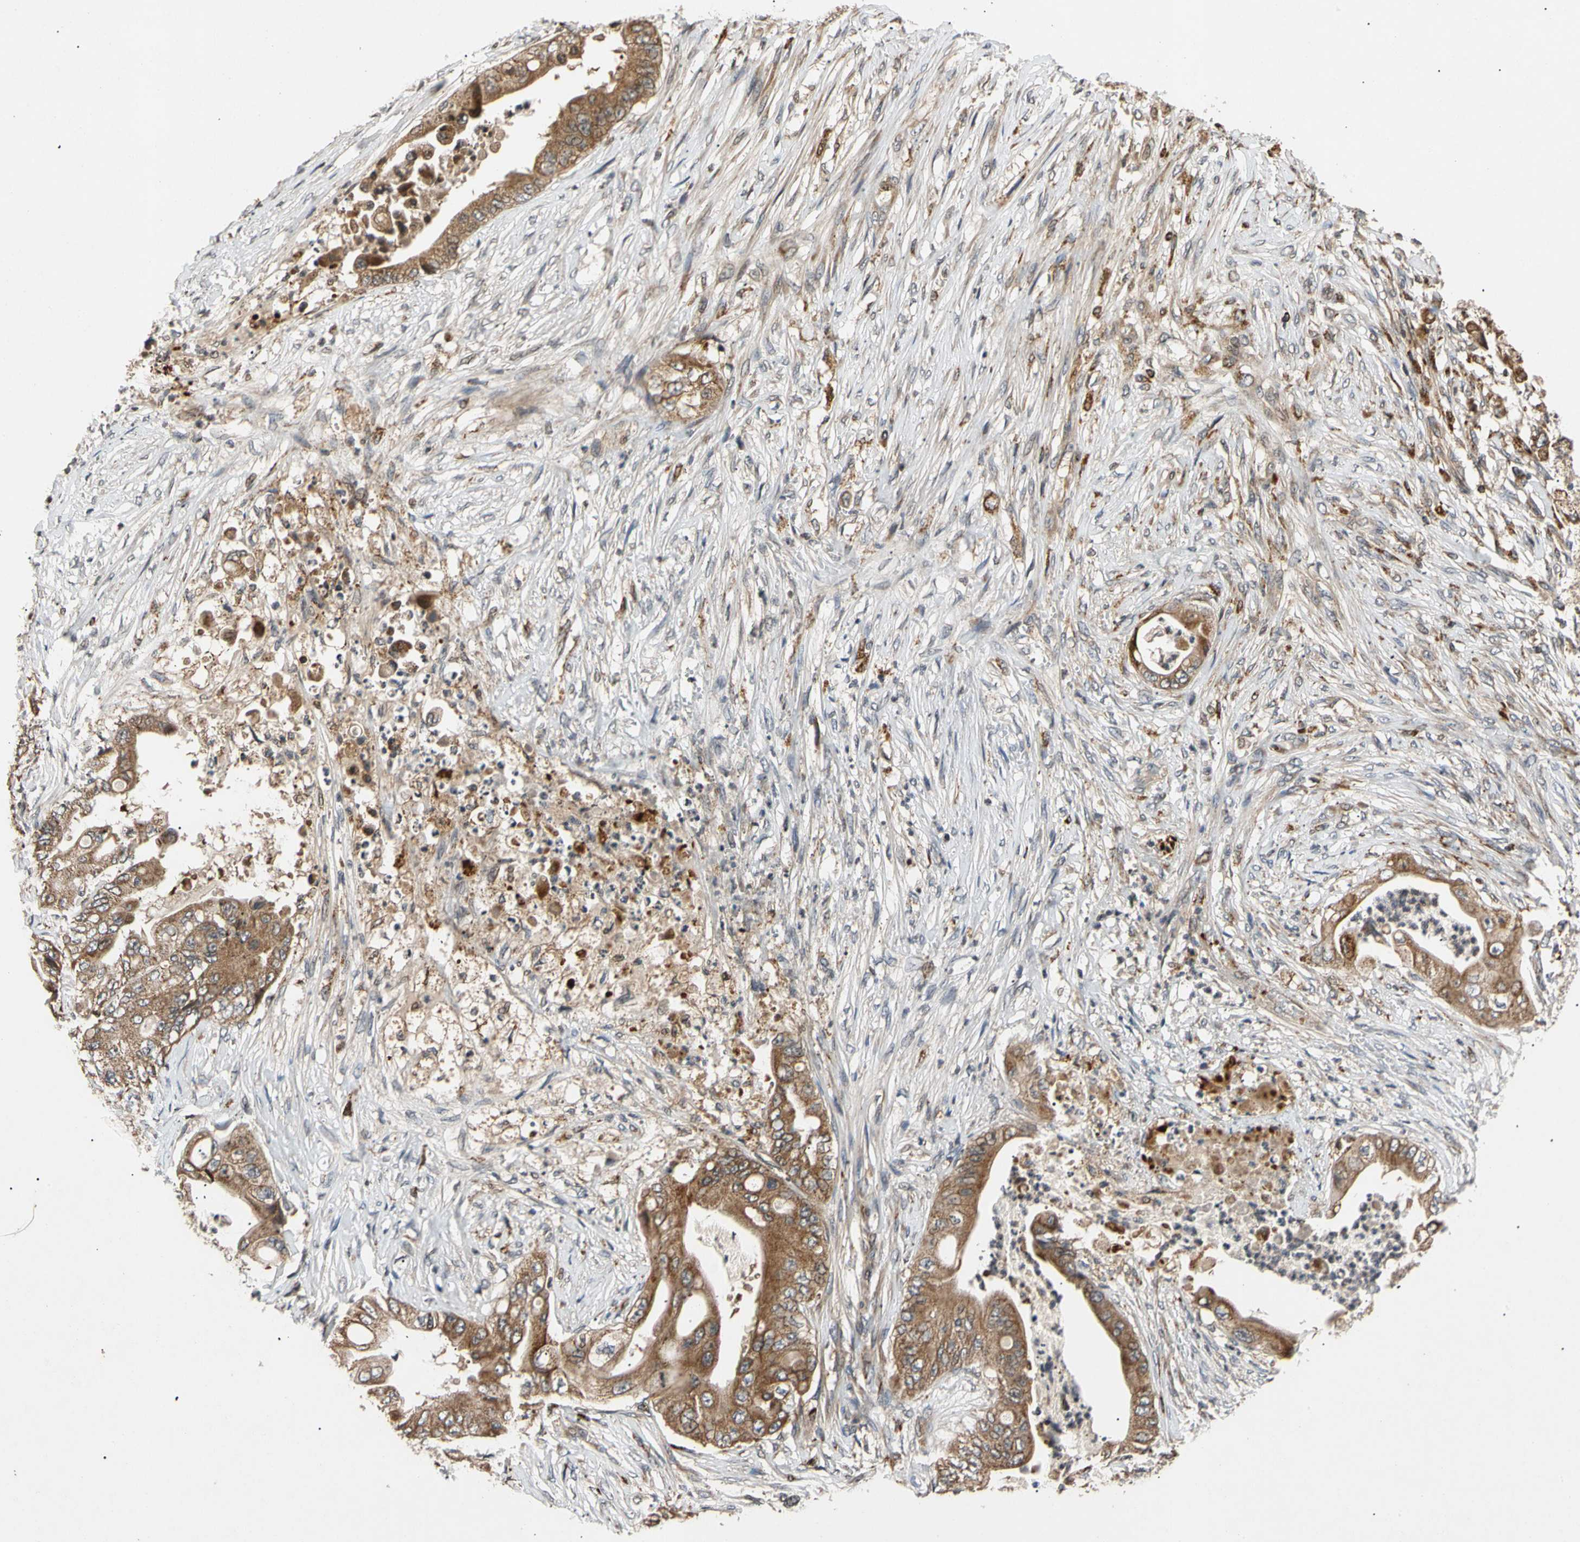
{"staining": {"intensity": "strong", "quantity": ">75%", "location": "cytoplasmic/membranous"}, "tissue": "stomach cancer", "cell_type": "Tumor cells", "image_type": "cancer", "snomed": [{"axis": "morphology", "description": "Adenocarcinoma, NOS"}, {"axis": "topography", "description": "Stomach"}], "caption": "An immunohistochemistry photomicrograph of neoplastic tissue is shown. Protein staining in brown highlights strong cytoplasmic/membranous positivity in stomach adenocarcinoma within tumor cells. Nuclei are stained in blue.", "gene": "MRPS22", "patient": {"sex": "female", "age": 73}}